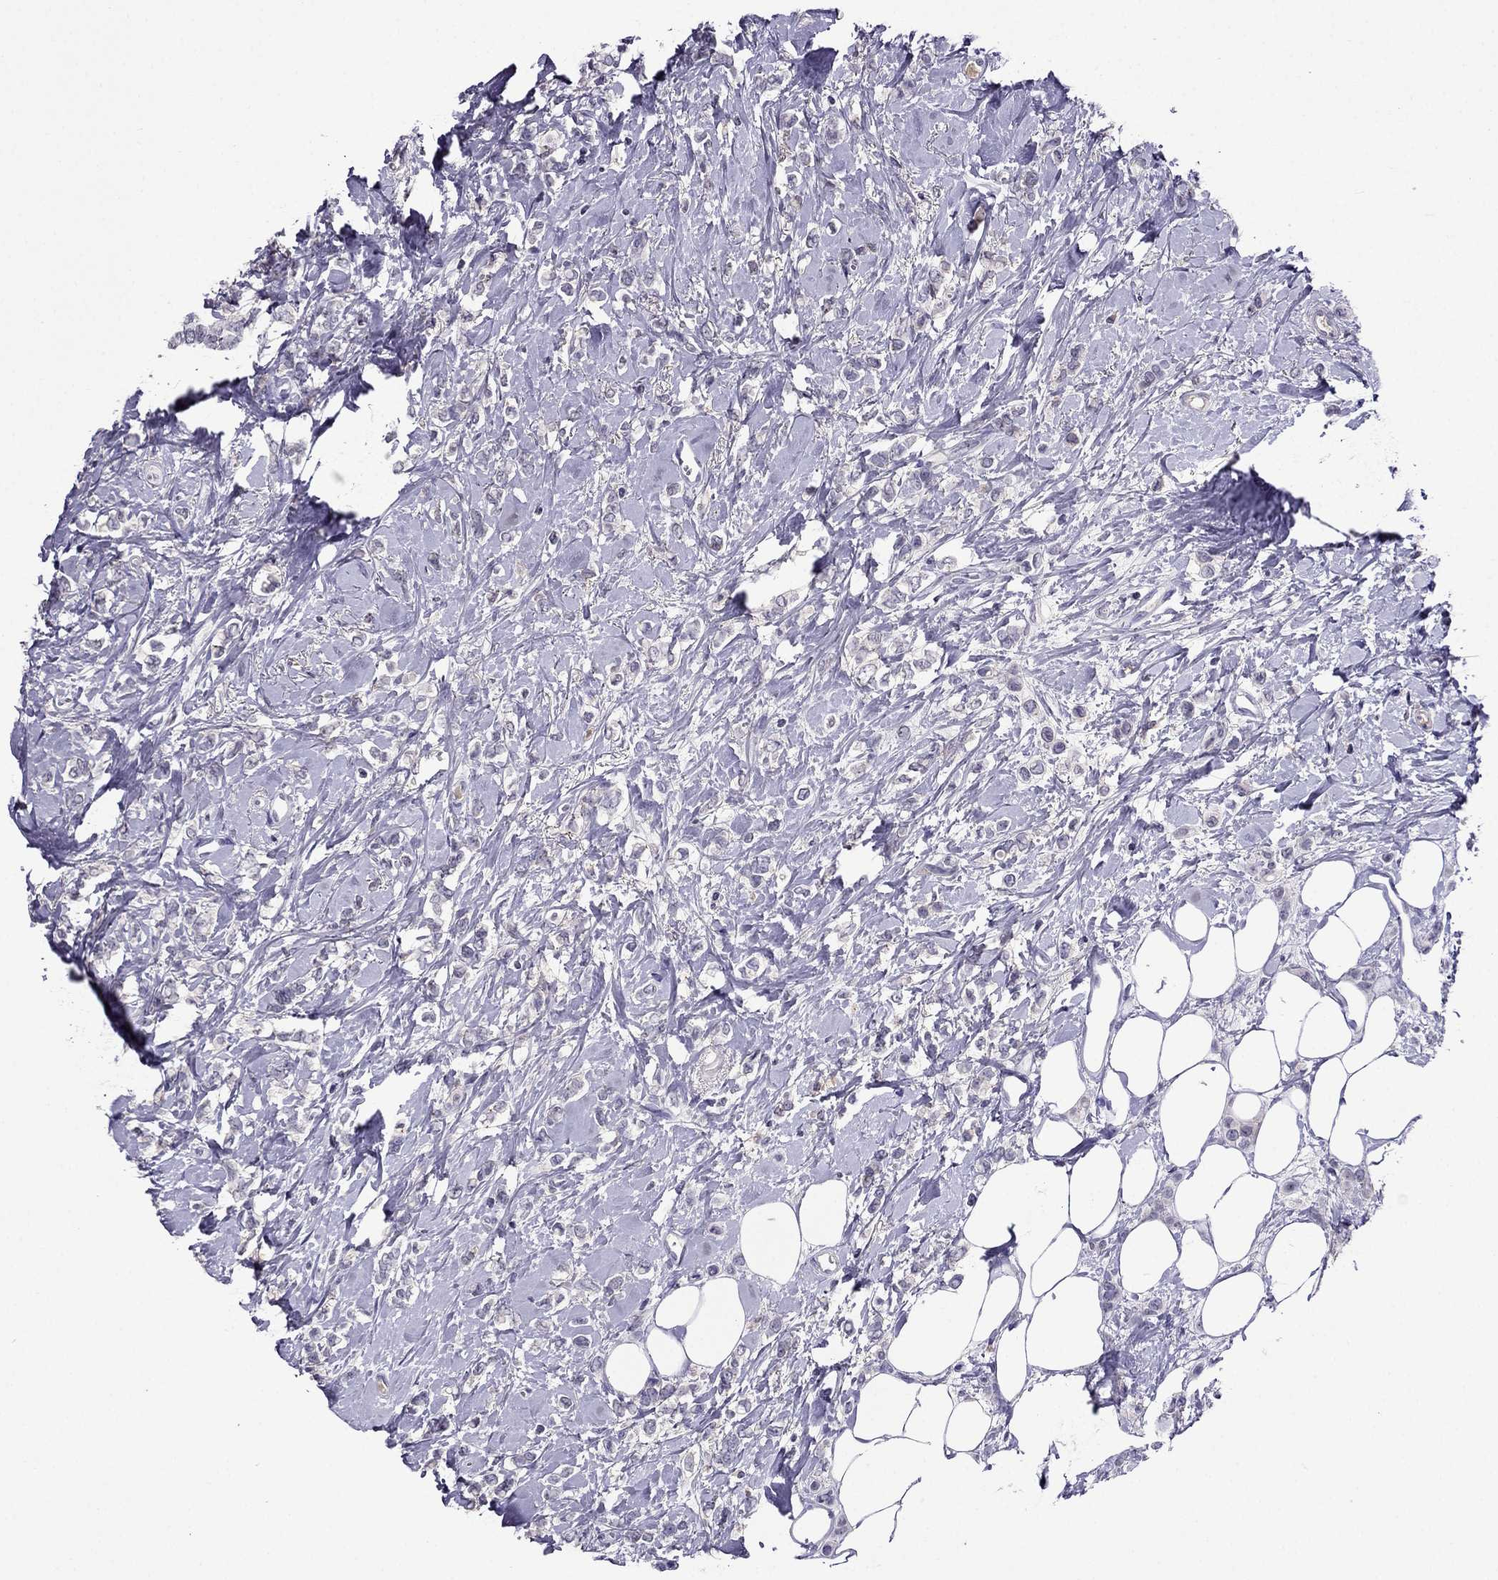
{"staining": {"intensity": "negative", "quantity": "none", "location": "none"}, "tissue": "breast cancer", "cell_type": "Tumor cells", "image_type": "cancer", "snomed": [{"axis": "morphology", "description": "Lobular carcinoma"}, {"axis": "topography", "description": "Breast"}], "caption": "This is a photomicrograph of immunohistochemistry (IHC) staining of breast lobular carcinoma, which shows no expression in tumor cells.", "gene": "SPTBN4", "patient": {"sex": "female", "age": 66}}